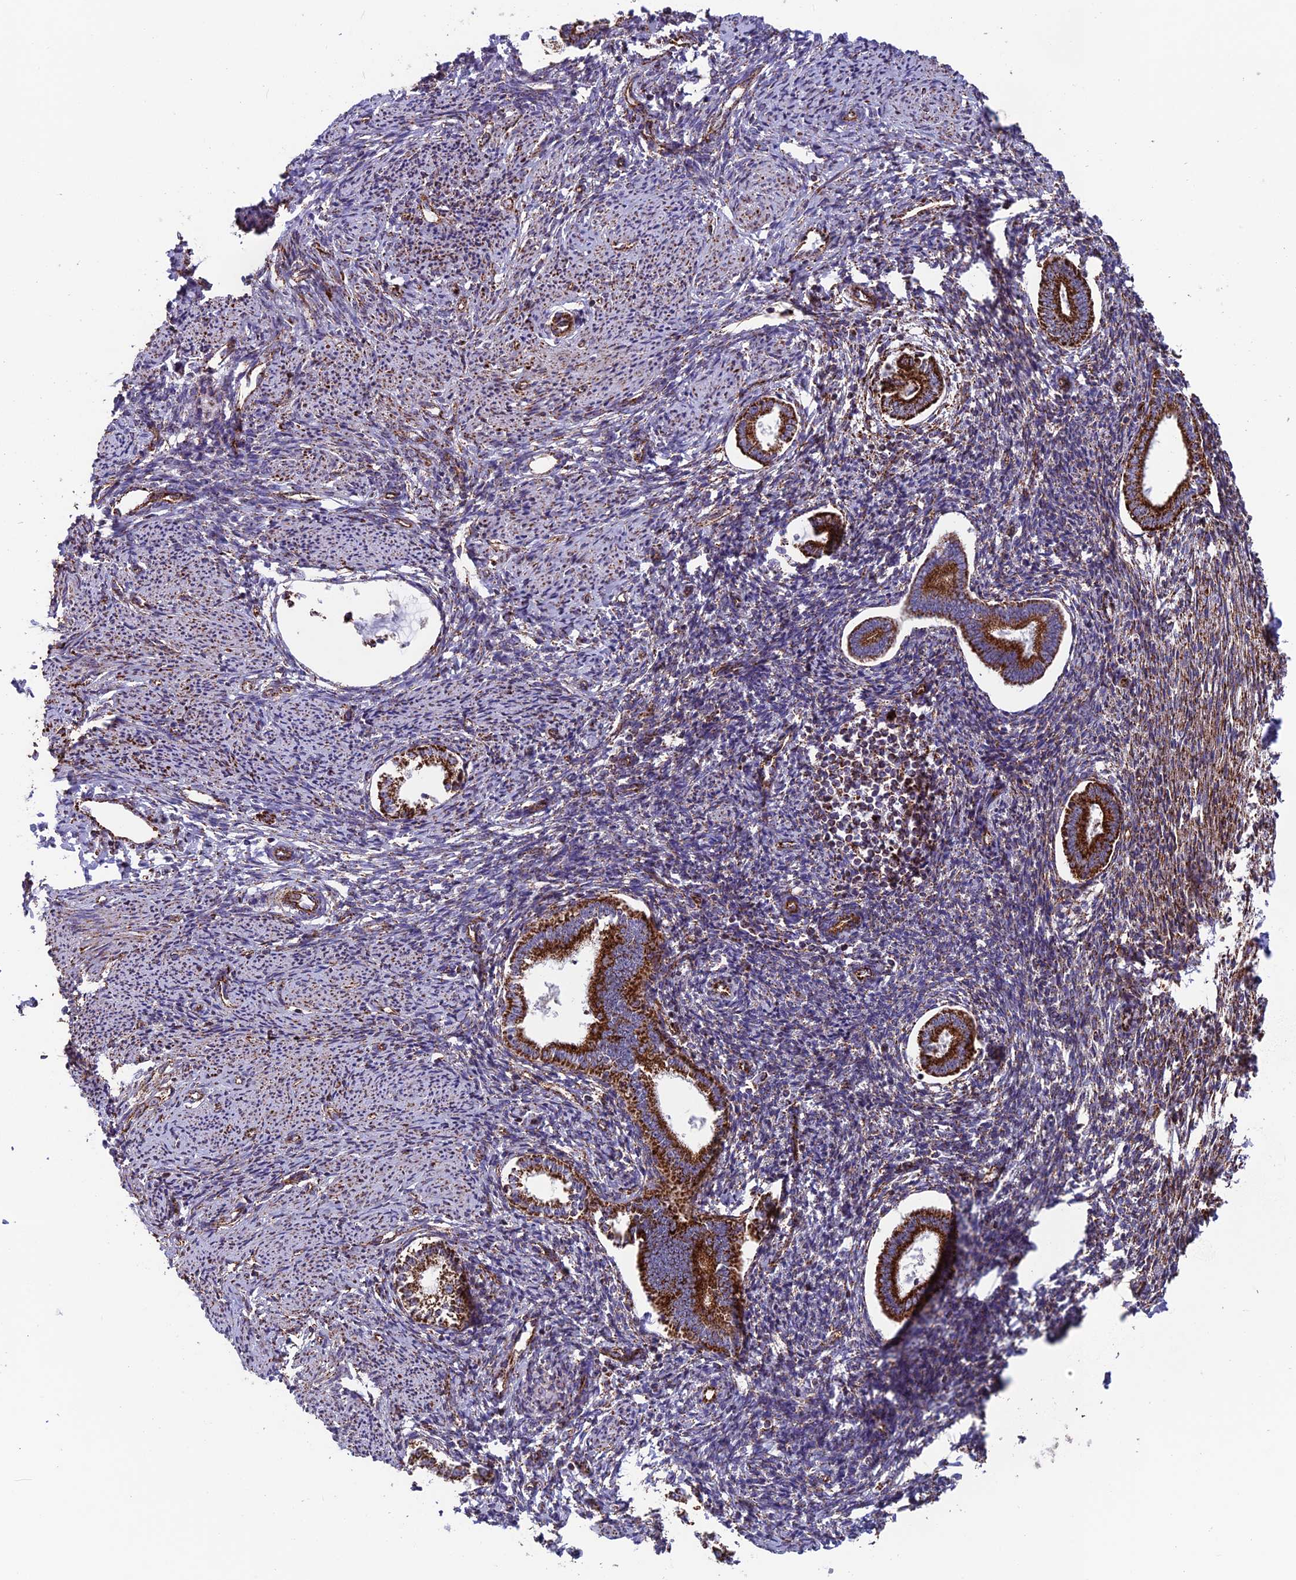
{"staining": {"intensity": "moderate", "quantity": "25%-75%", "location": "cytoplasmic/membranous"}, "tissue": "endometrium", "cell_type": "Cells in endometrial stroma", "image_type": "normal", "snomed": [{"axis": "morphology", "description": "Normal tissue, NOS"}, {"axis": "topography", "description": "Endometrium"}], "caption": "The immunohistochemical stain labels moderate cytoplasmic/membranous expression in cells in endometrial stroma of unremarkable endometrium. (brown staining indicates protein expression, while blue staining denotes nuclei).", "gene": "MRPS18B", "patient": {"sex": "female", "age": 56}}